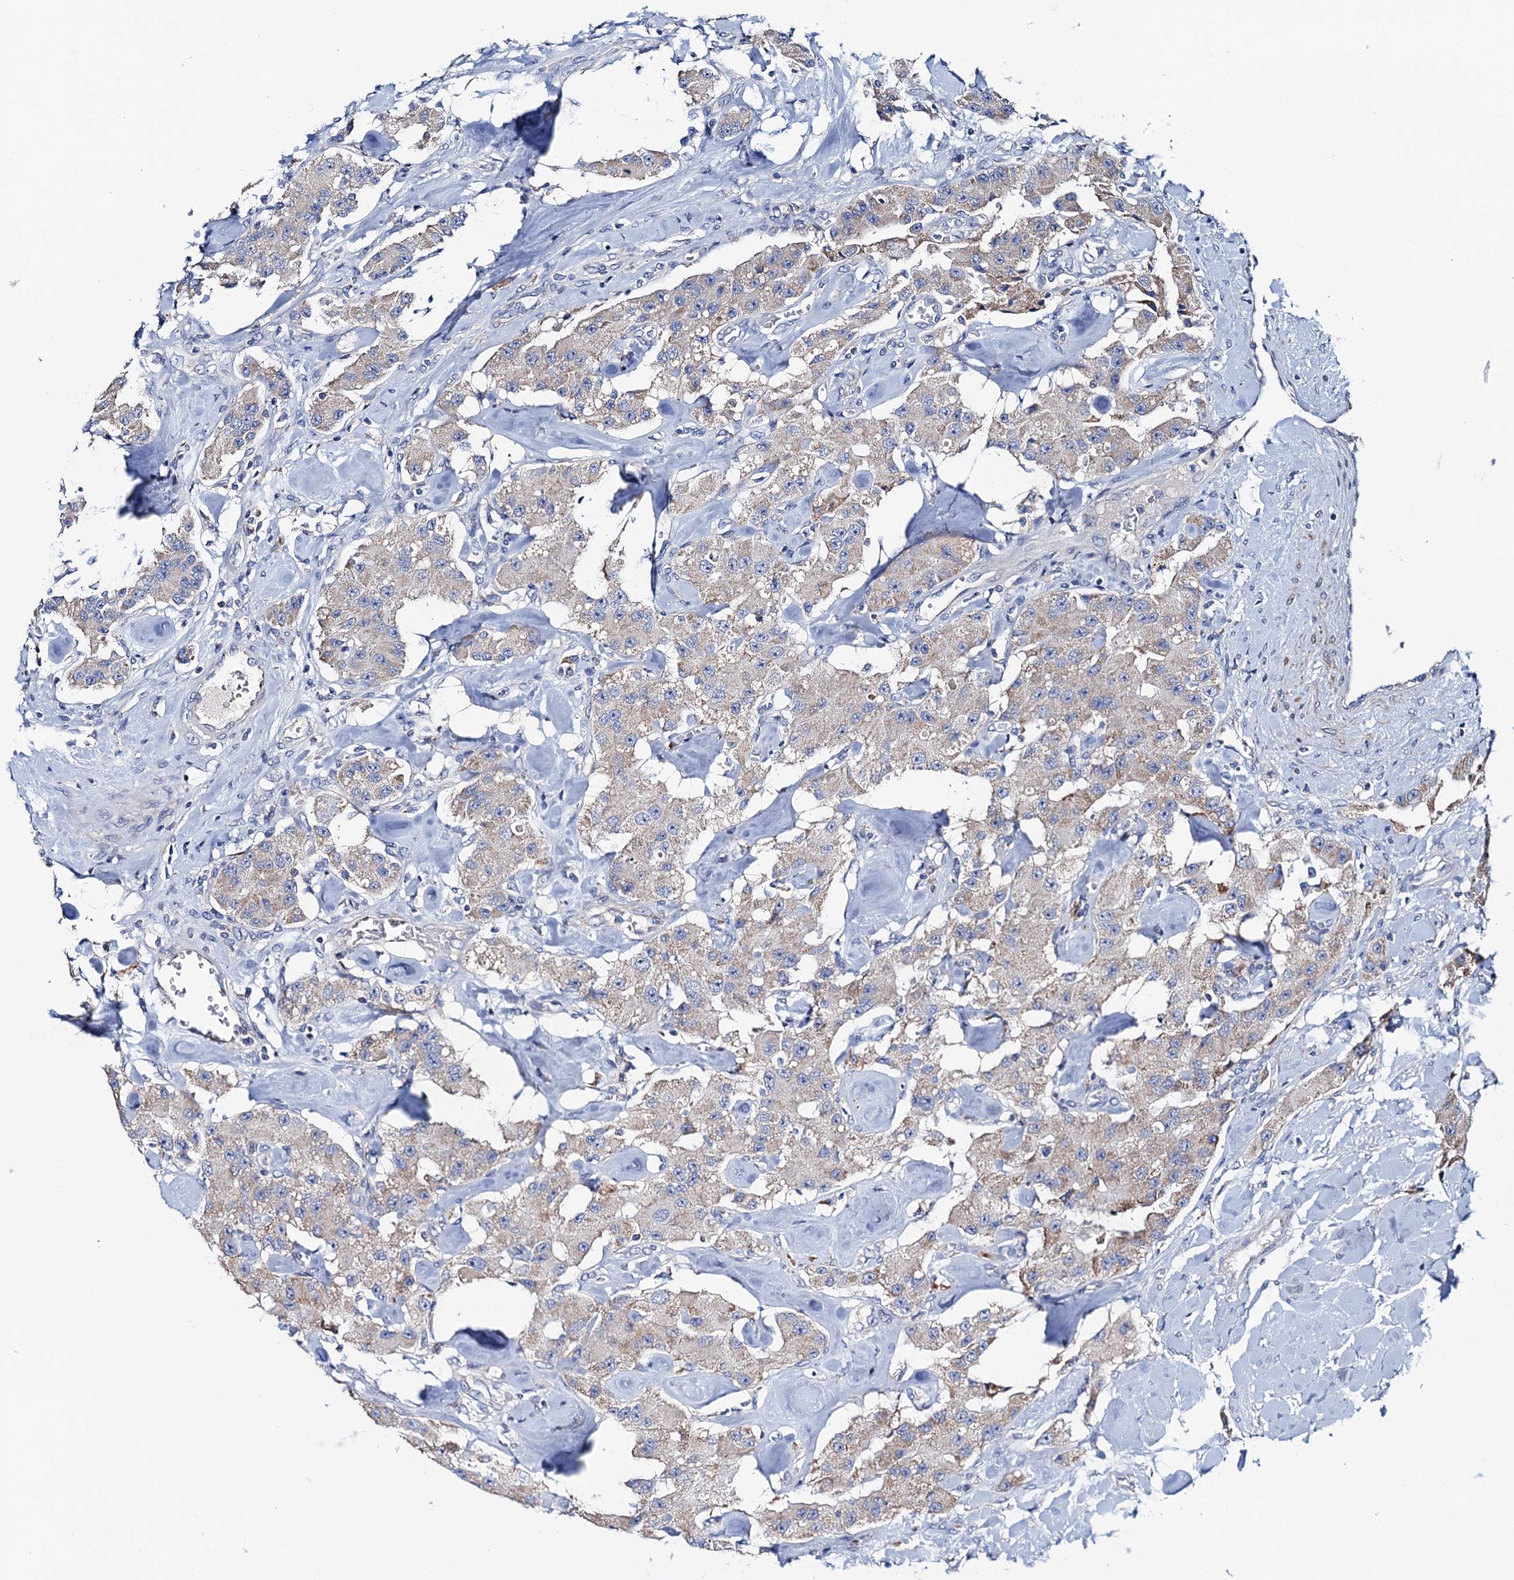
{"staining": {"intensity": "weak", "quantity": "<25%", "location": "cytoplasmic/membranous"}, "tissue": "carcinoid", "cell_type": "Tumor cells", "image_type": "cancer", "snomed": [{"axis": "morphology", "description": "Carcinoid, malignant, NOS"}, {"axis": "topography", "description": "Pancreas"}], "caption": "Carcinoid was stained to show a protein in brown. There is no significant staining in tumor cells. (DAB (3,3'-diaminobenzidine) immunohistochemistry (IHC) visualized using brightfield microscopy, high magnification).", "gene": "MRPL48", "patient": {"sex": "male", "age": 41}}